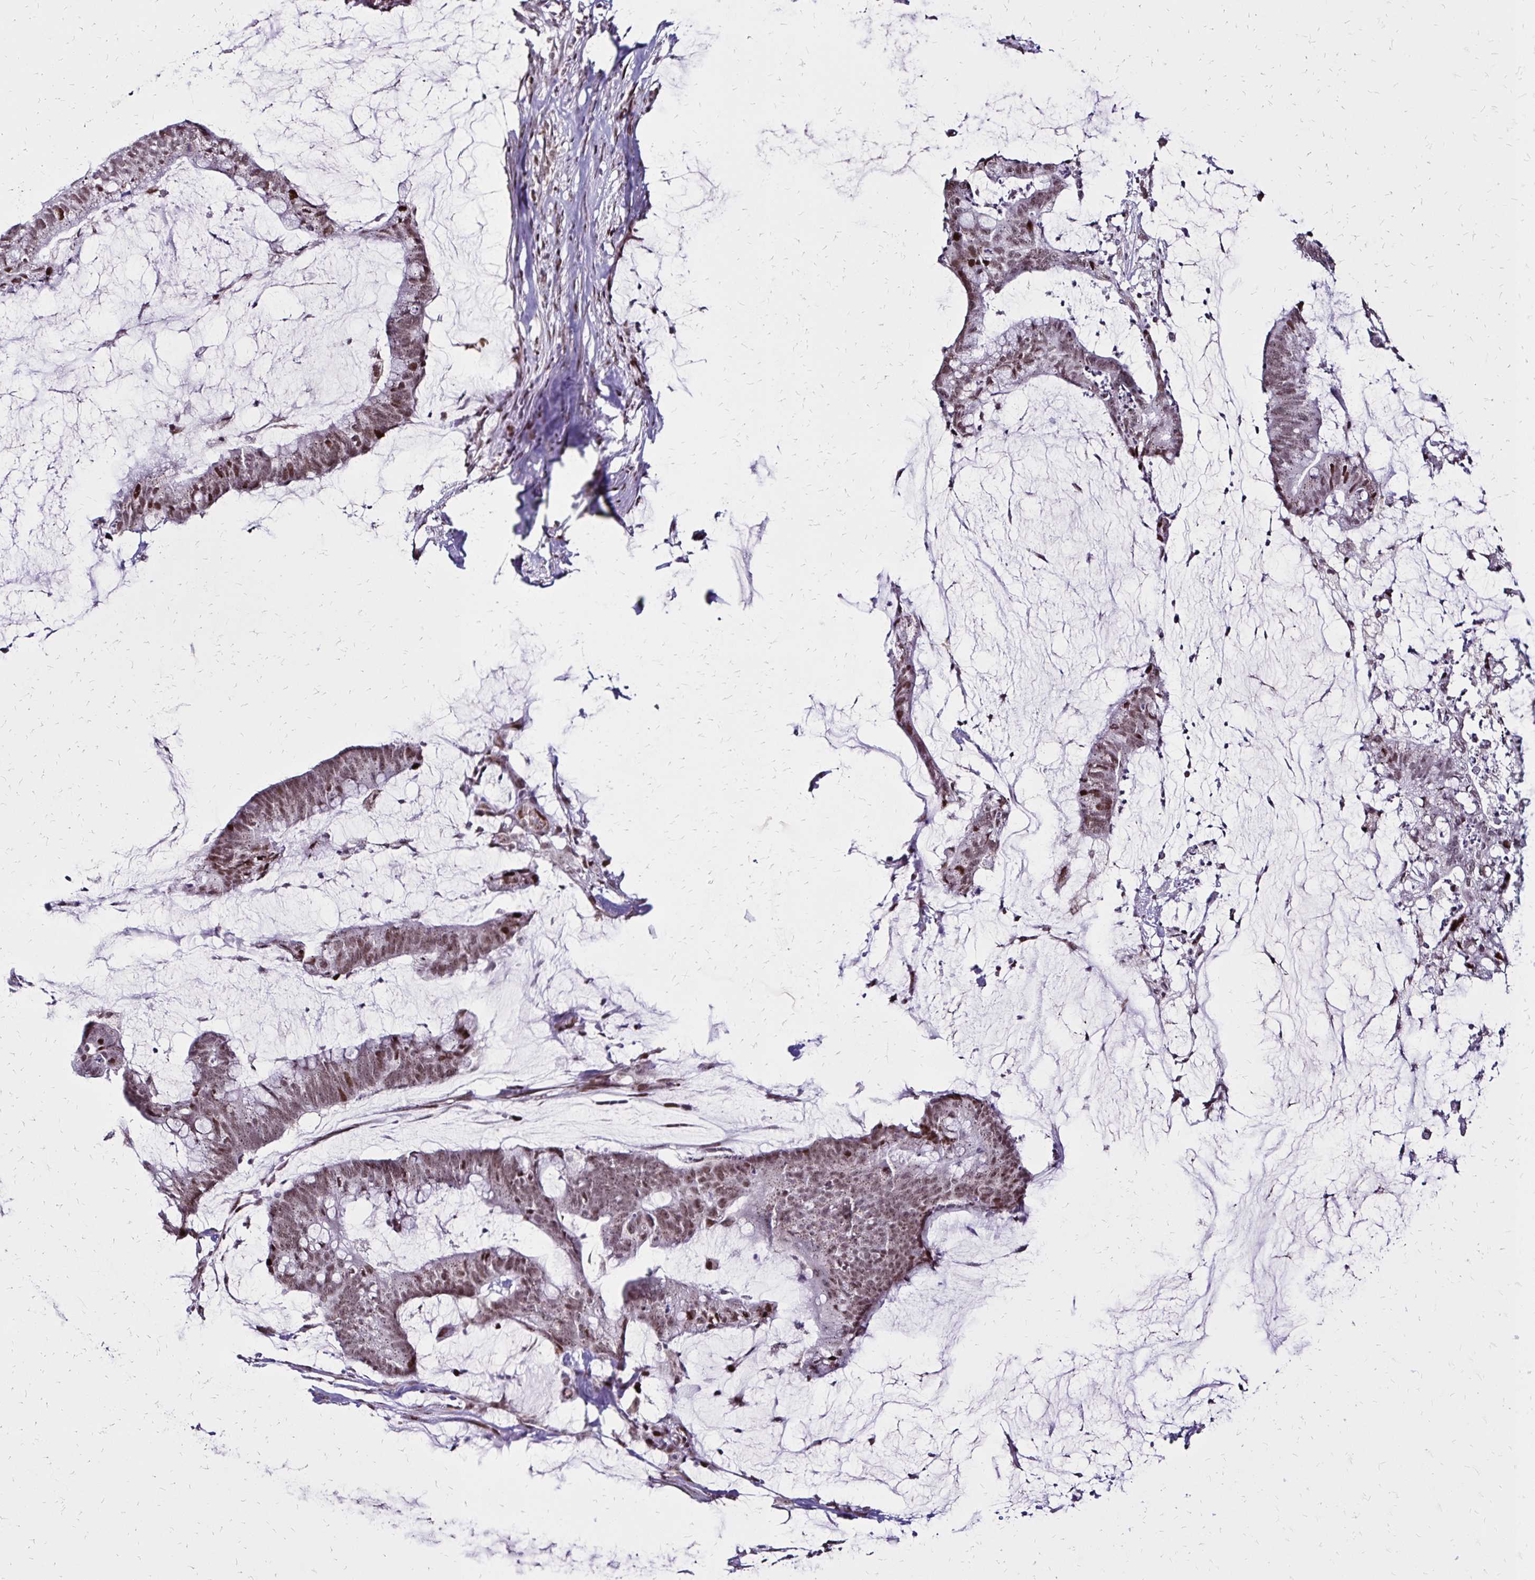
{"staining": {"intensity": "moderate", "quantity": ">75%", "location": "cytoplasmic/membranous,nuclear"}, "tissue": "colorectal cancer", "cell_type": "Tumor cells", "image_type": "cancer", "snomed": [{"axis": "morphology", "description": "Adenocarcinoma, NOS"}, {"axis": "topography", "description": "Colon"}], "caption": "IHC of adenocarcinoma (colorectal) reveals medium levels of moderate cytoplasmic/membranous and nuclear expression in approximately >75% of tumor cells. (DAB IHC with brightfield microscopy, high magnification).", "gene": "TOB1", "patient": {"sex": "male", "age": 62}}